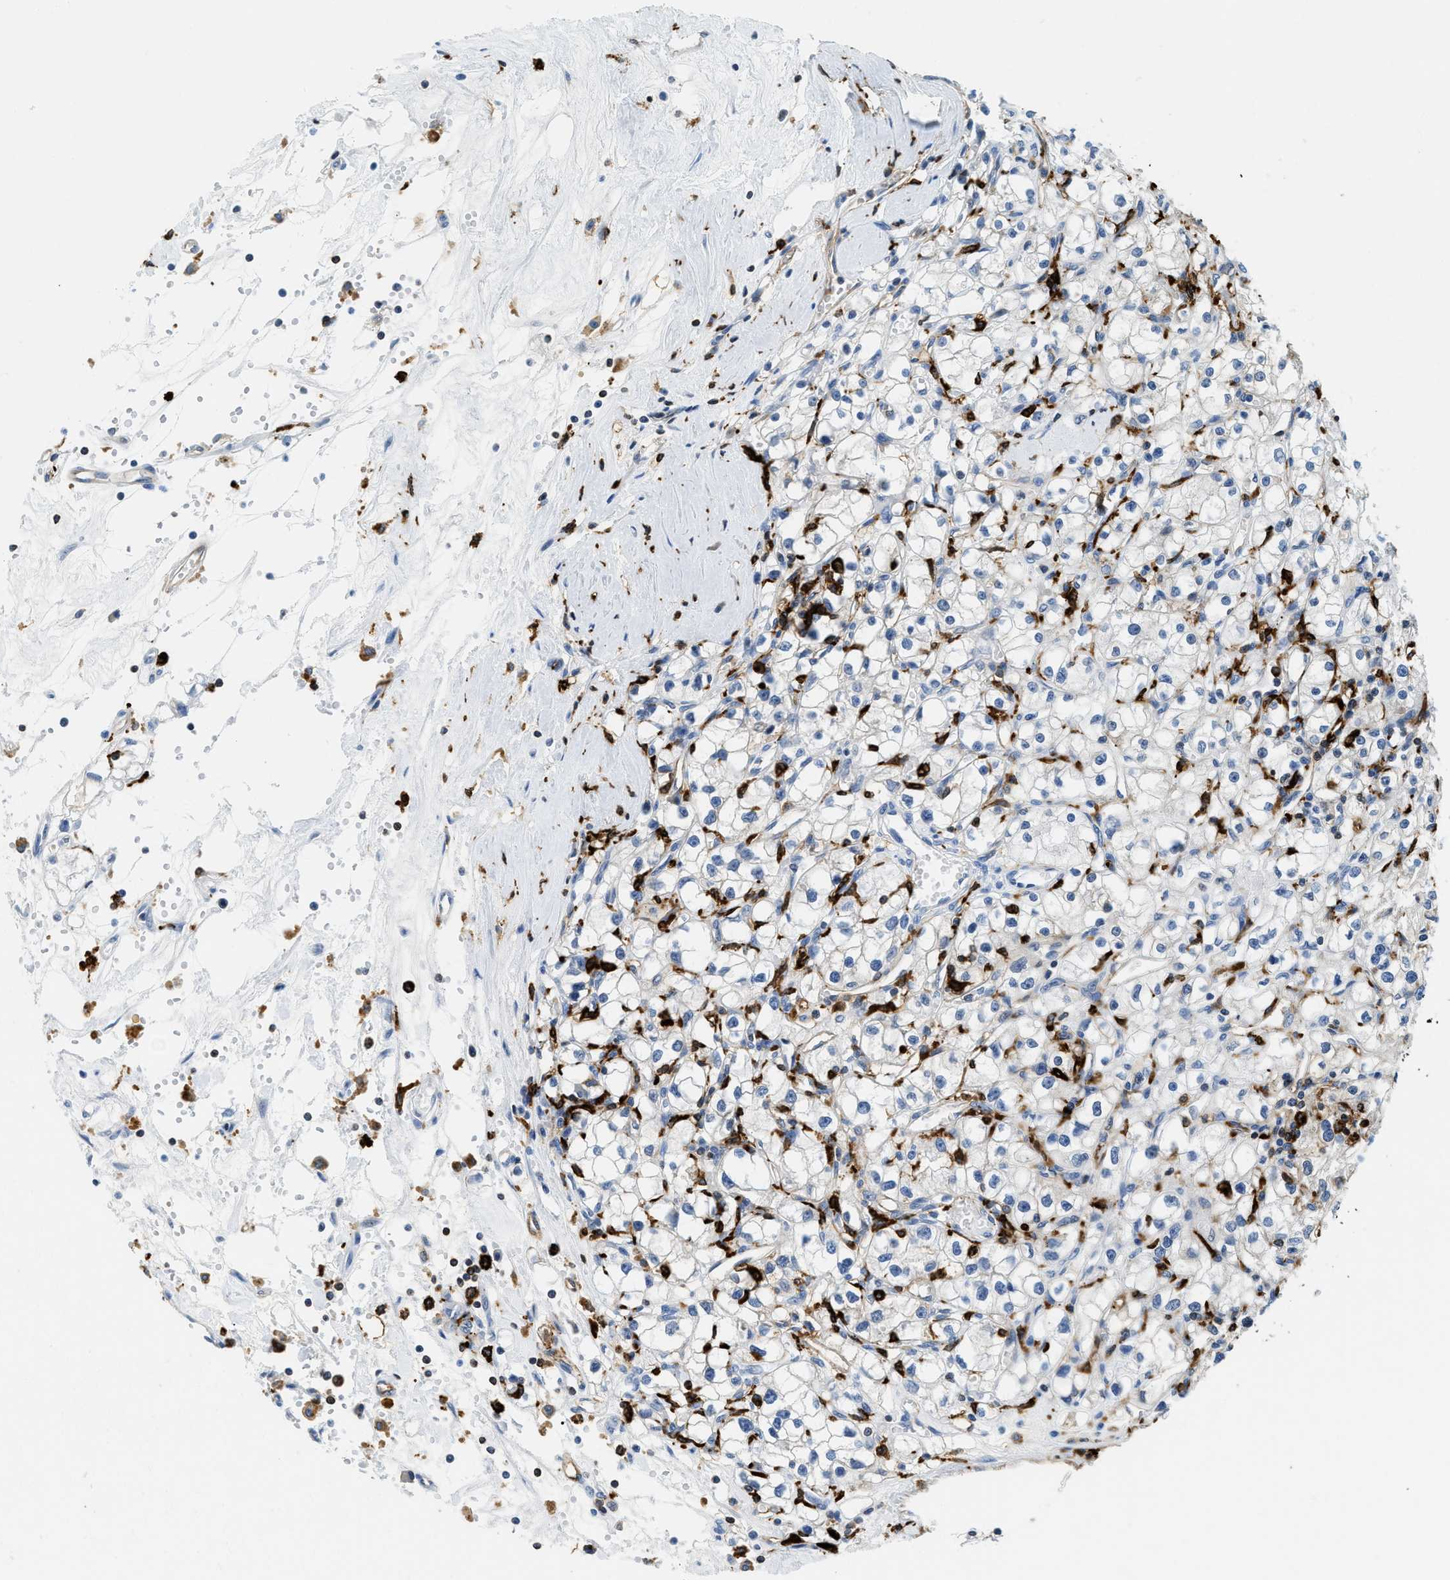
{"staining": {"intensity": "weak", "quantity": "<25%", "location": "cytoplasmic/membranous"}, "tissue": "renal cancer", "cell_type": "Tumor cells", "image_type": "cancer", "snomed": [{"axis": "morphology", "description": "Adenocarcinoma, NOS"}, {"axis": "topography", "description": "Kidney"}], "caption": "Histopathology image shows no protein expression in tumor cells of adenocarcinoma (renal) tissue.", "gene": "CD226", "patient": {"sex": "male", "age": 56}}